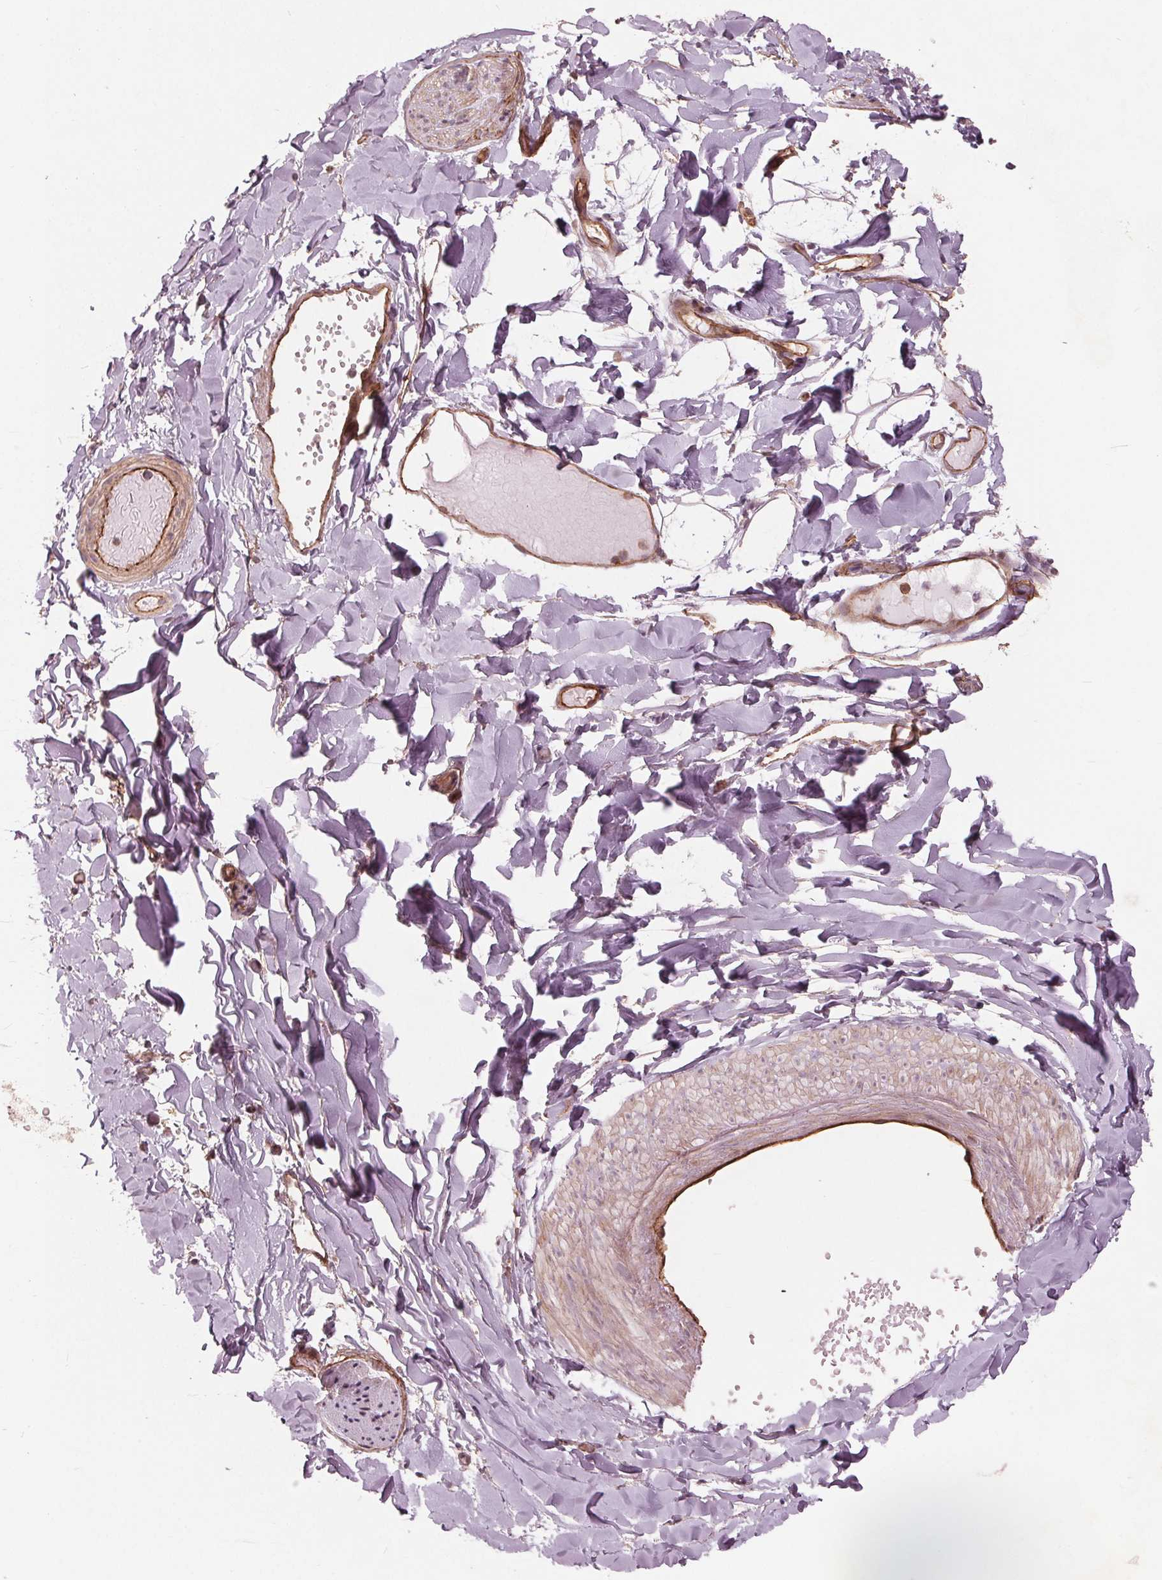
{"staining": {"intensity": "negative", "quantity": "none", "location": "none"}, "tissue": "adipose tissue", "cell_type": "Adipocytes", "image_type": "normal", "snomed": [{"axis": "morphology", "description": "Normal tissue, NOS"}, {"axis": "topography", "description": "Gallbladder"}, {"axis": "topography", "description": "Peripheral nerve tissue"}], "caption": "This is an IHC image of normal adipose tissue. There is no positivity in adipocytes.", "gene": "TXNIP", "patient": {"sex": "female", "age": 45}}